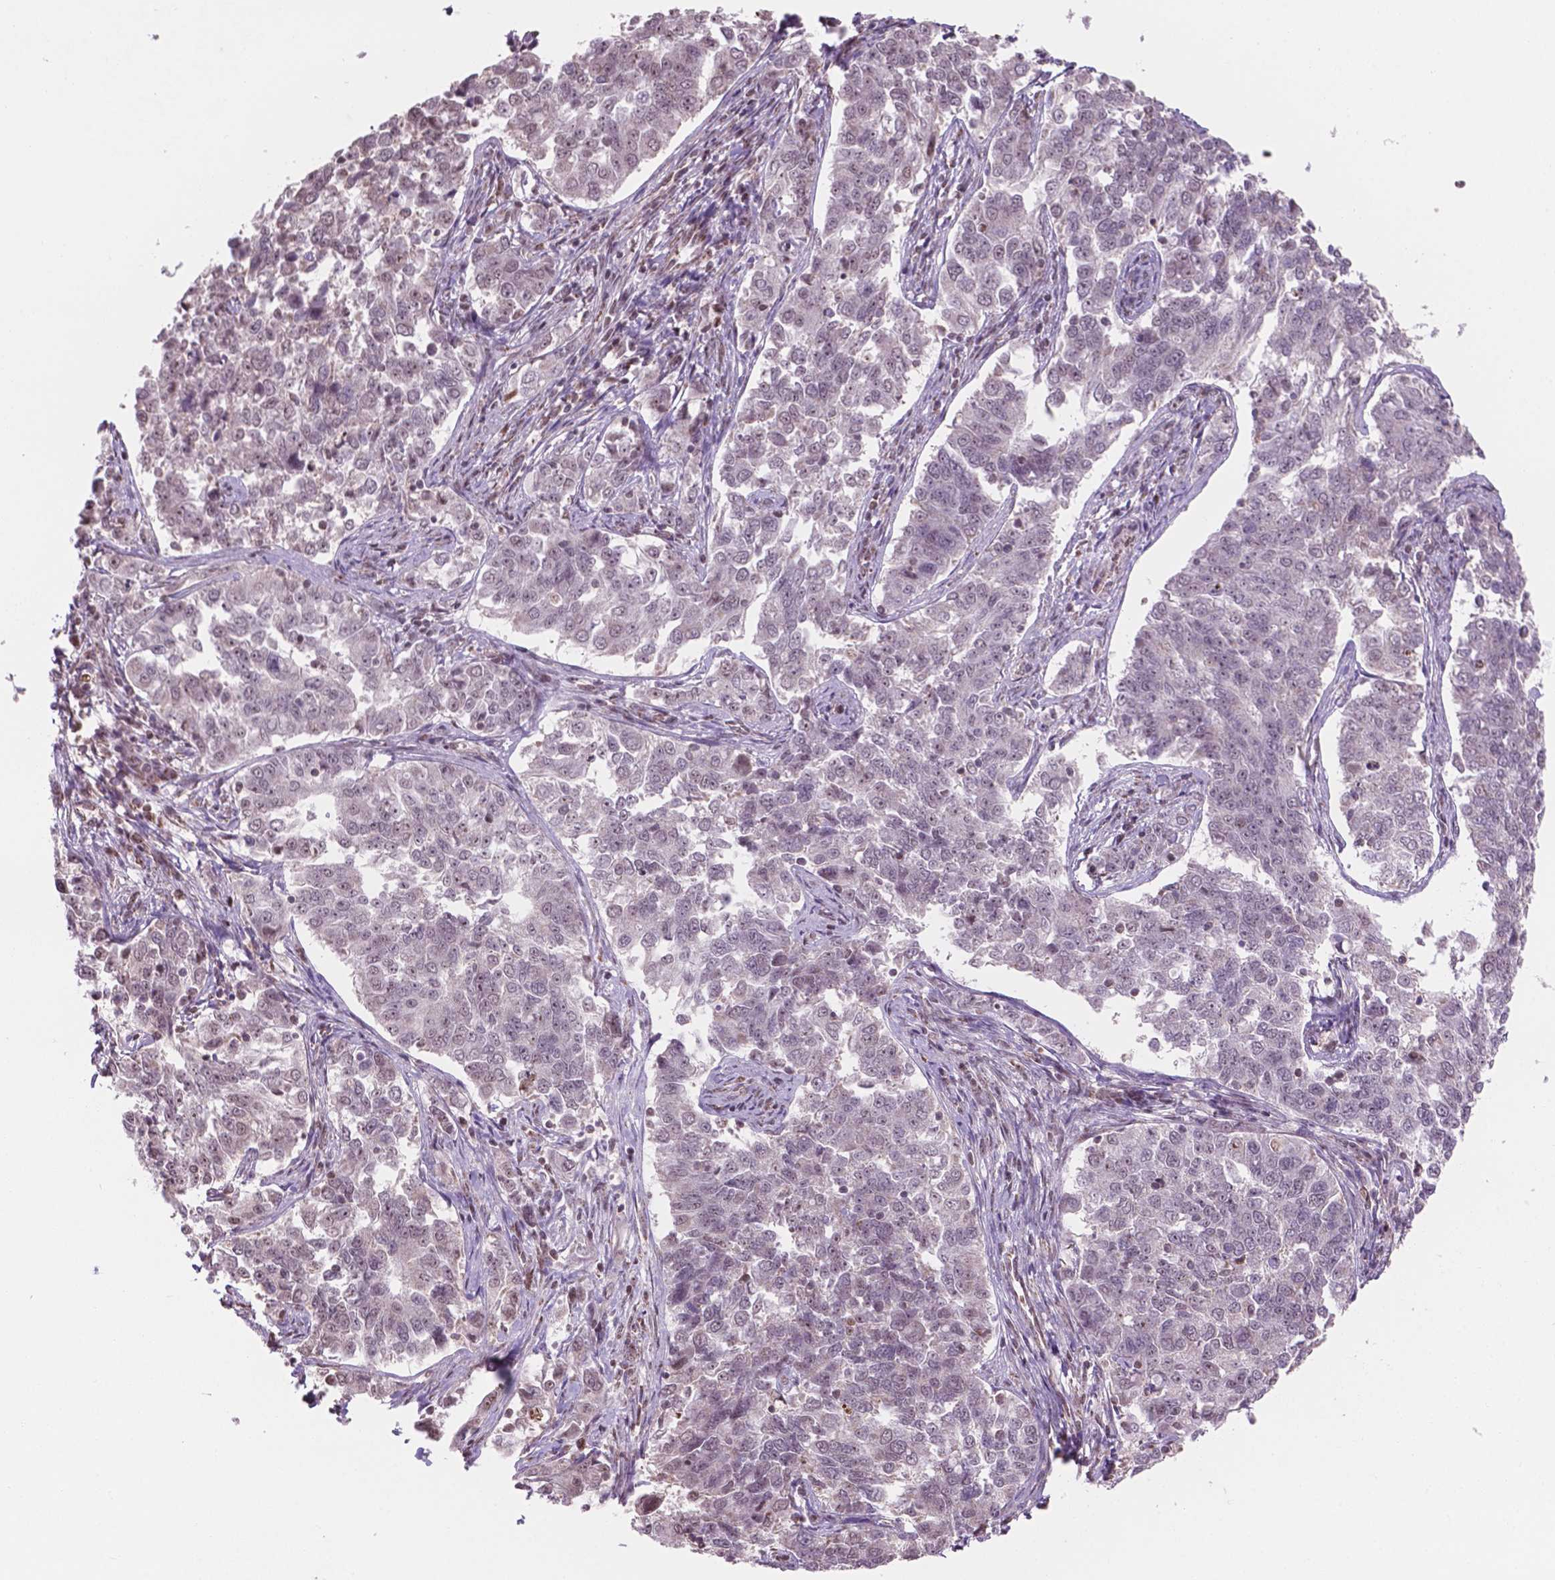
{"staining": {"intensity": "negative", "quantity": "none", "location": "none"}, "tissue": "endometrial cancer", "cell_type": "Tumor cells", "image_type": "cancer", "snomed": [{"axis": "morphology", "description": "Adenocarcinoma, NOS"}, {"axis": "topography", "description": "Endometrium"}], "caption": "Immunohistochemical staining of human endometrial adenocarcinoma exhibits no significant expression in tumor cells.", "gene": "NDUFA10", "patient": {"sex": "female", "age": 43}}